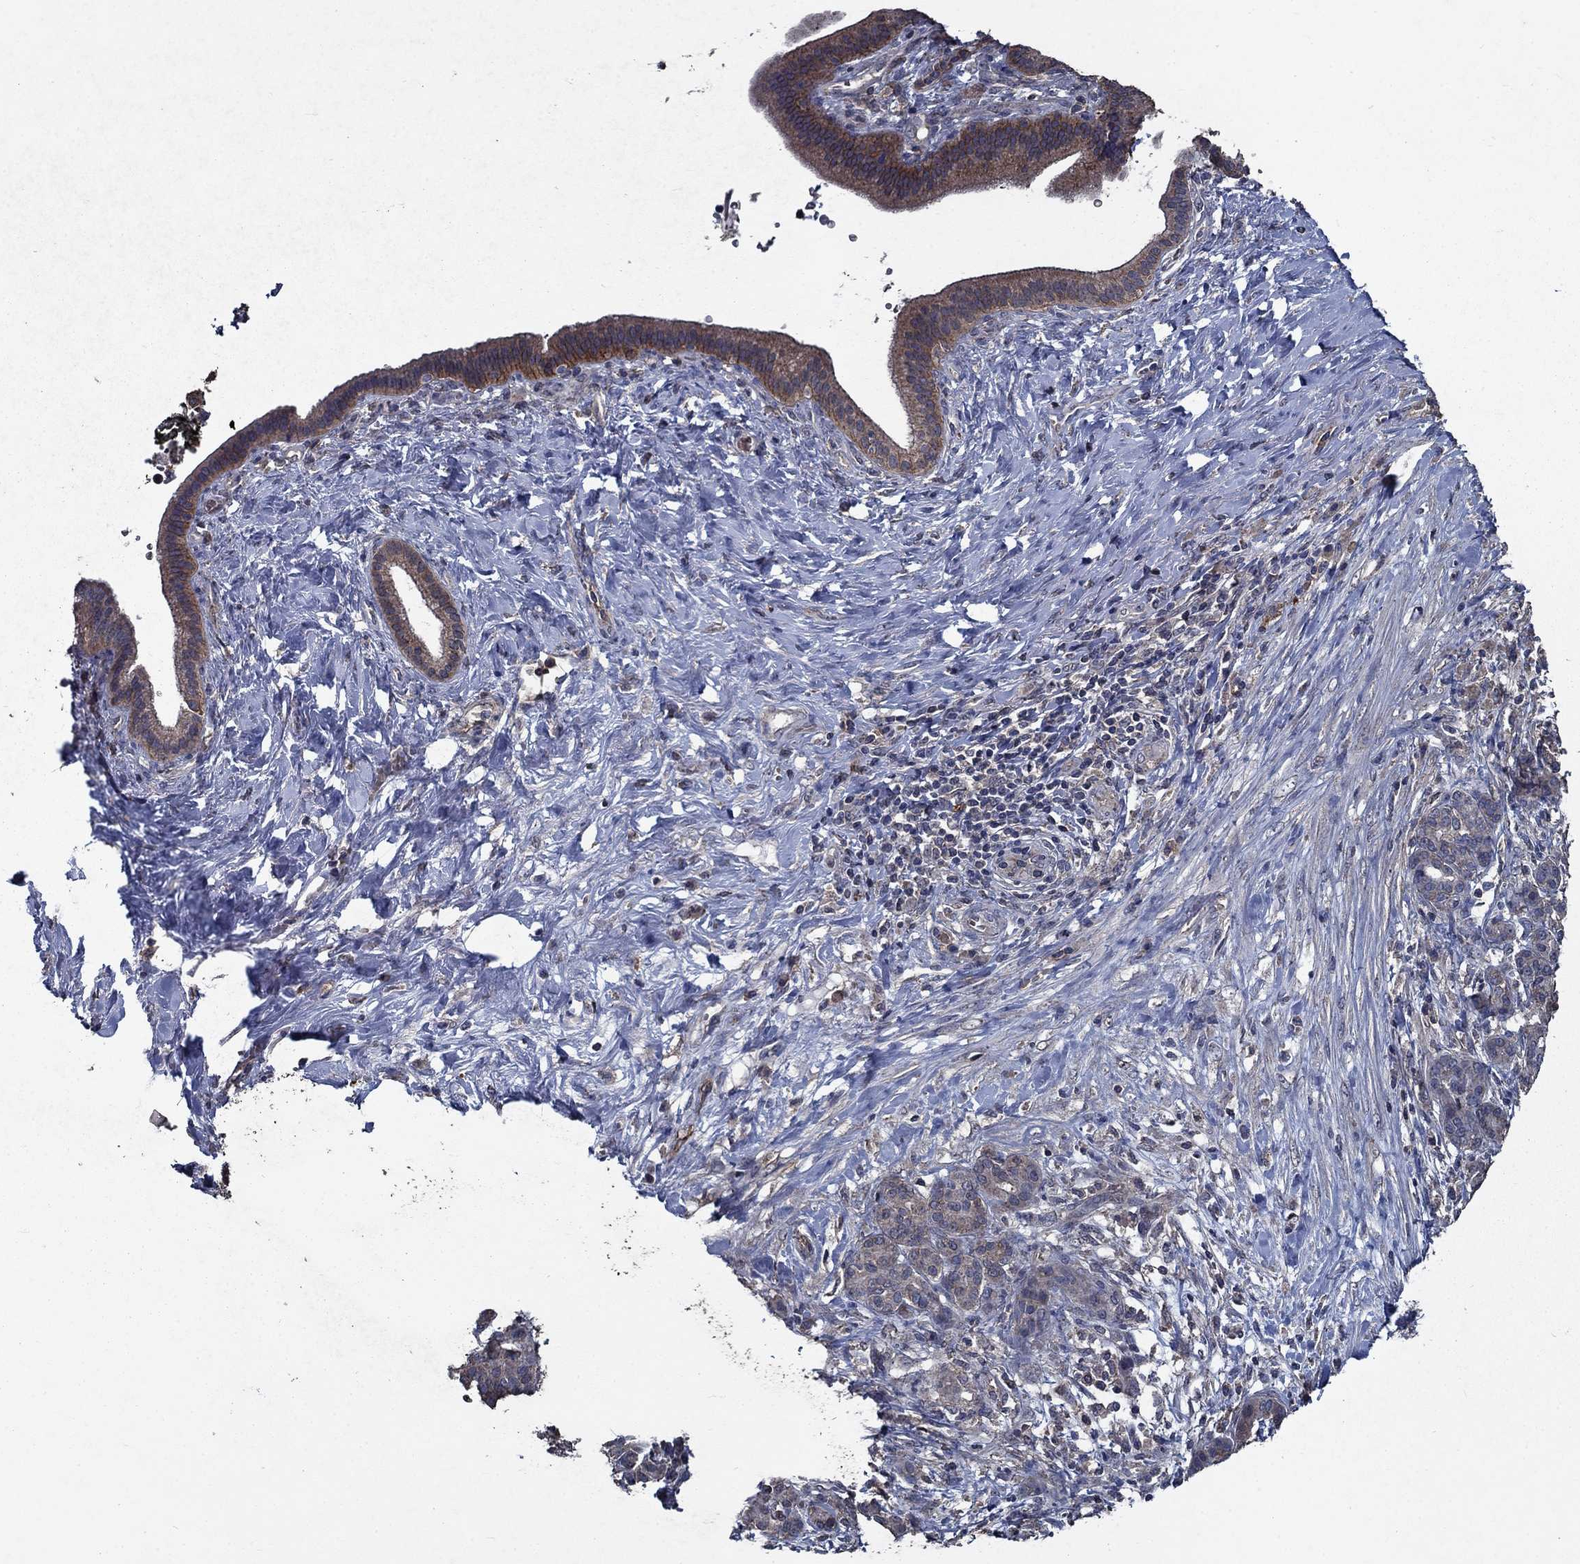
{"staining": {"intensity": "moderate", "quantity": "25%-75%", "location": "cytoplasmic/membranous"}, "tissue": "pancreatic cancer", "cell_type": "Tumor cells", "image_type": "cancer", "snomed": [{"axis": "morphology", "description": "Adenocarcinoma, NOS"}, {"axis": "topography", "description": "Pancreas"}], "caption": "Immunohistochemical staining of pancreatic cancer (adenocarcinoma) displays medium levels of moderate cytoplasmic/membranous positivity in about 25%-75% of tumor cells.", "gene": "SLC44A1", "patient": {"sex": "male", "age": 44}}